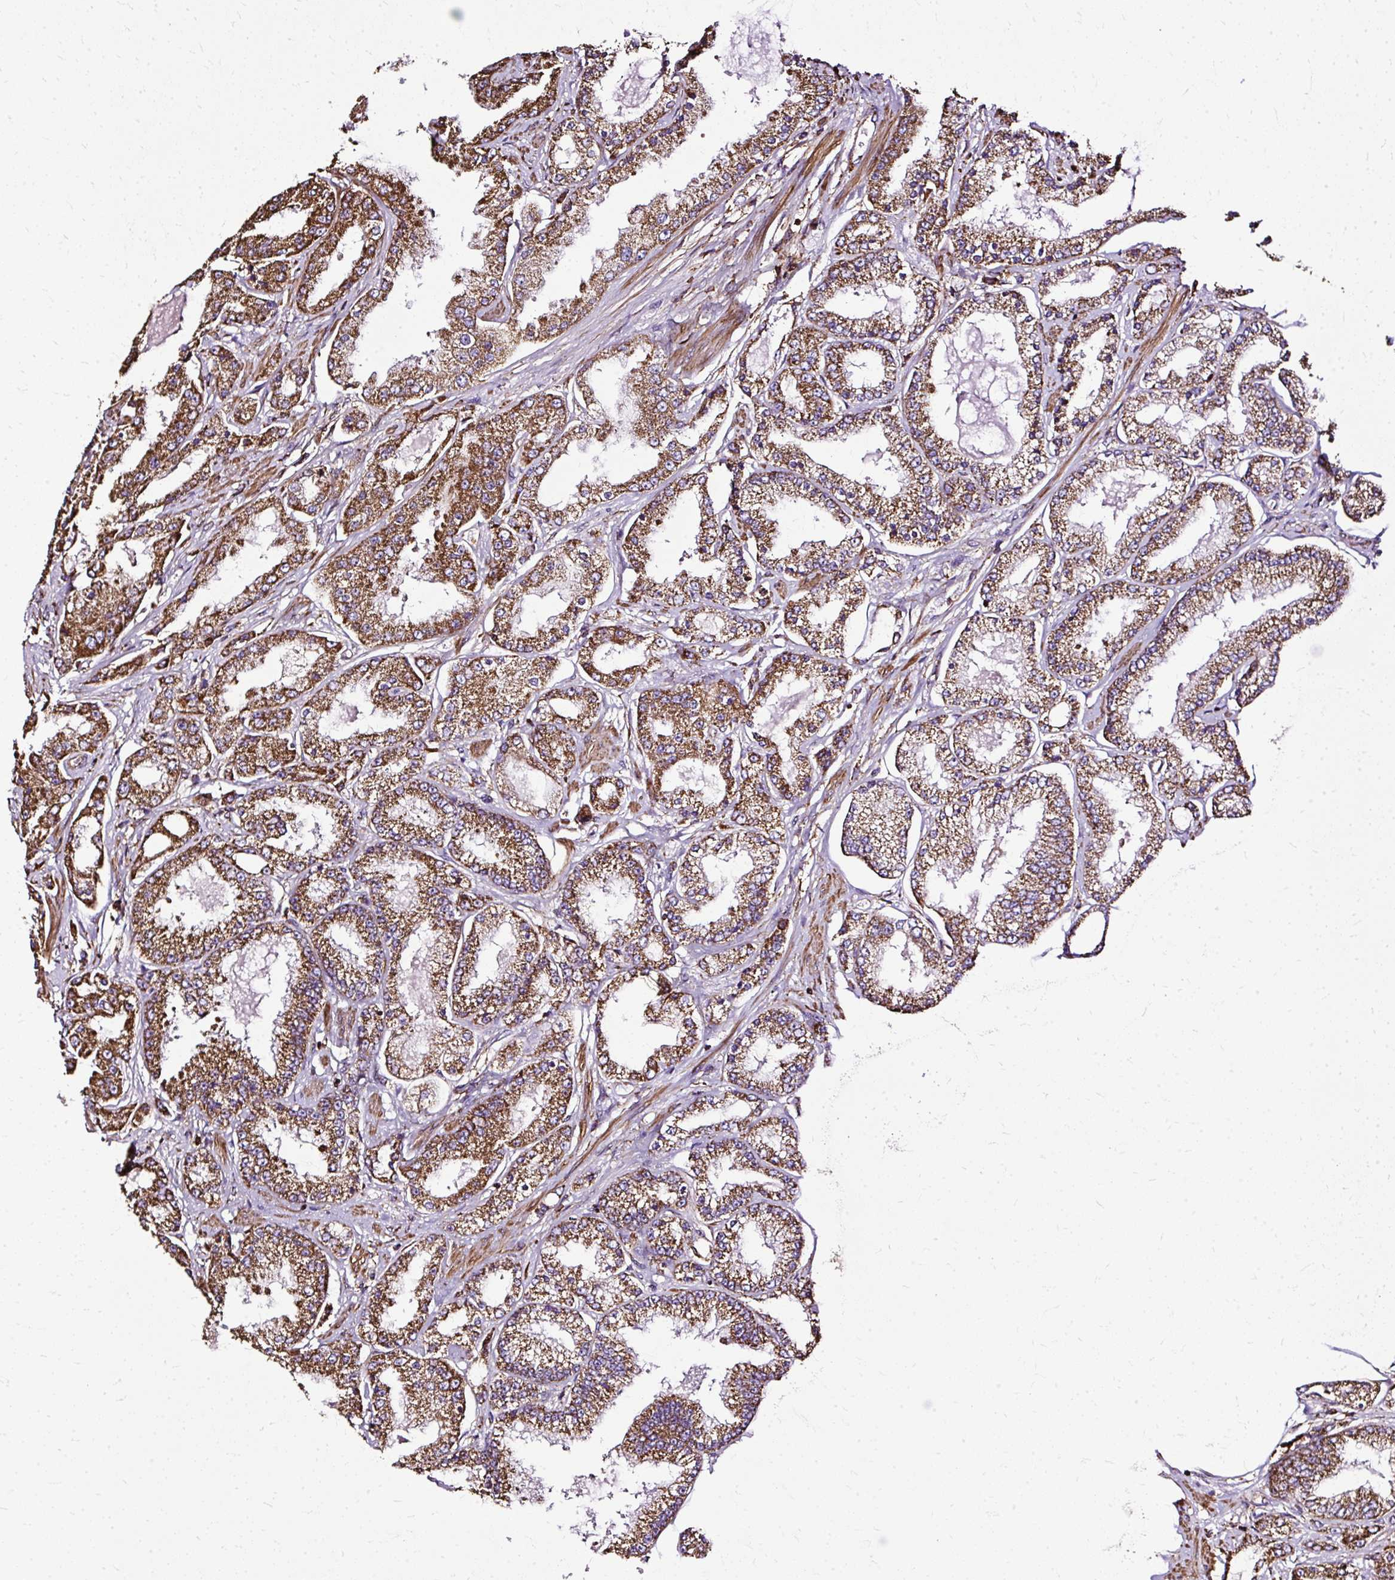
{"staining": {"intensity": "strong", "quantity": ">75%", "location": "cytoplasmic/membranous"}, "tissue": "prostate cancer", "cell_type": "Tumor cells", "image_type": "cancer", "snomed": [{"axis": "morphology", "description": "Adenocarcinoma, High grade"}, {"axis": "topography", "description": "Prostate"}], "caption": "Immunohistochemistry (DAB (3,3'-diaminobenzidine)) staining of human adenocarcinoma (high-grade) (prostate) demonstrates strong cytoplasmic/membranous protein positivity in about >75% of tumor cells.", "gene": "KLHL11", "patient": {"sex": "male", "age": 69}}